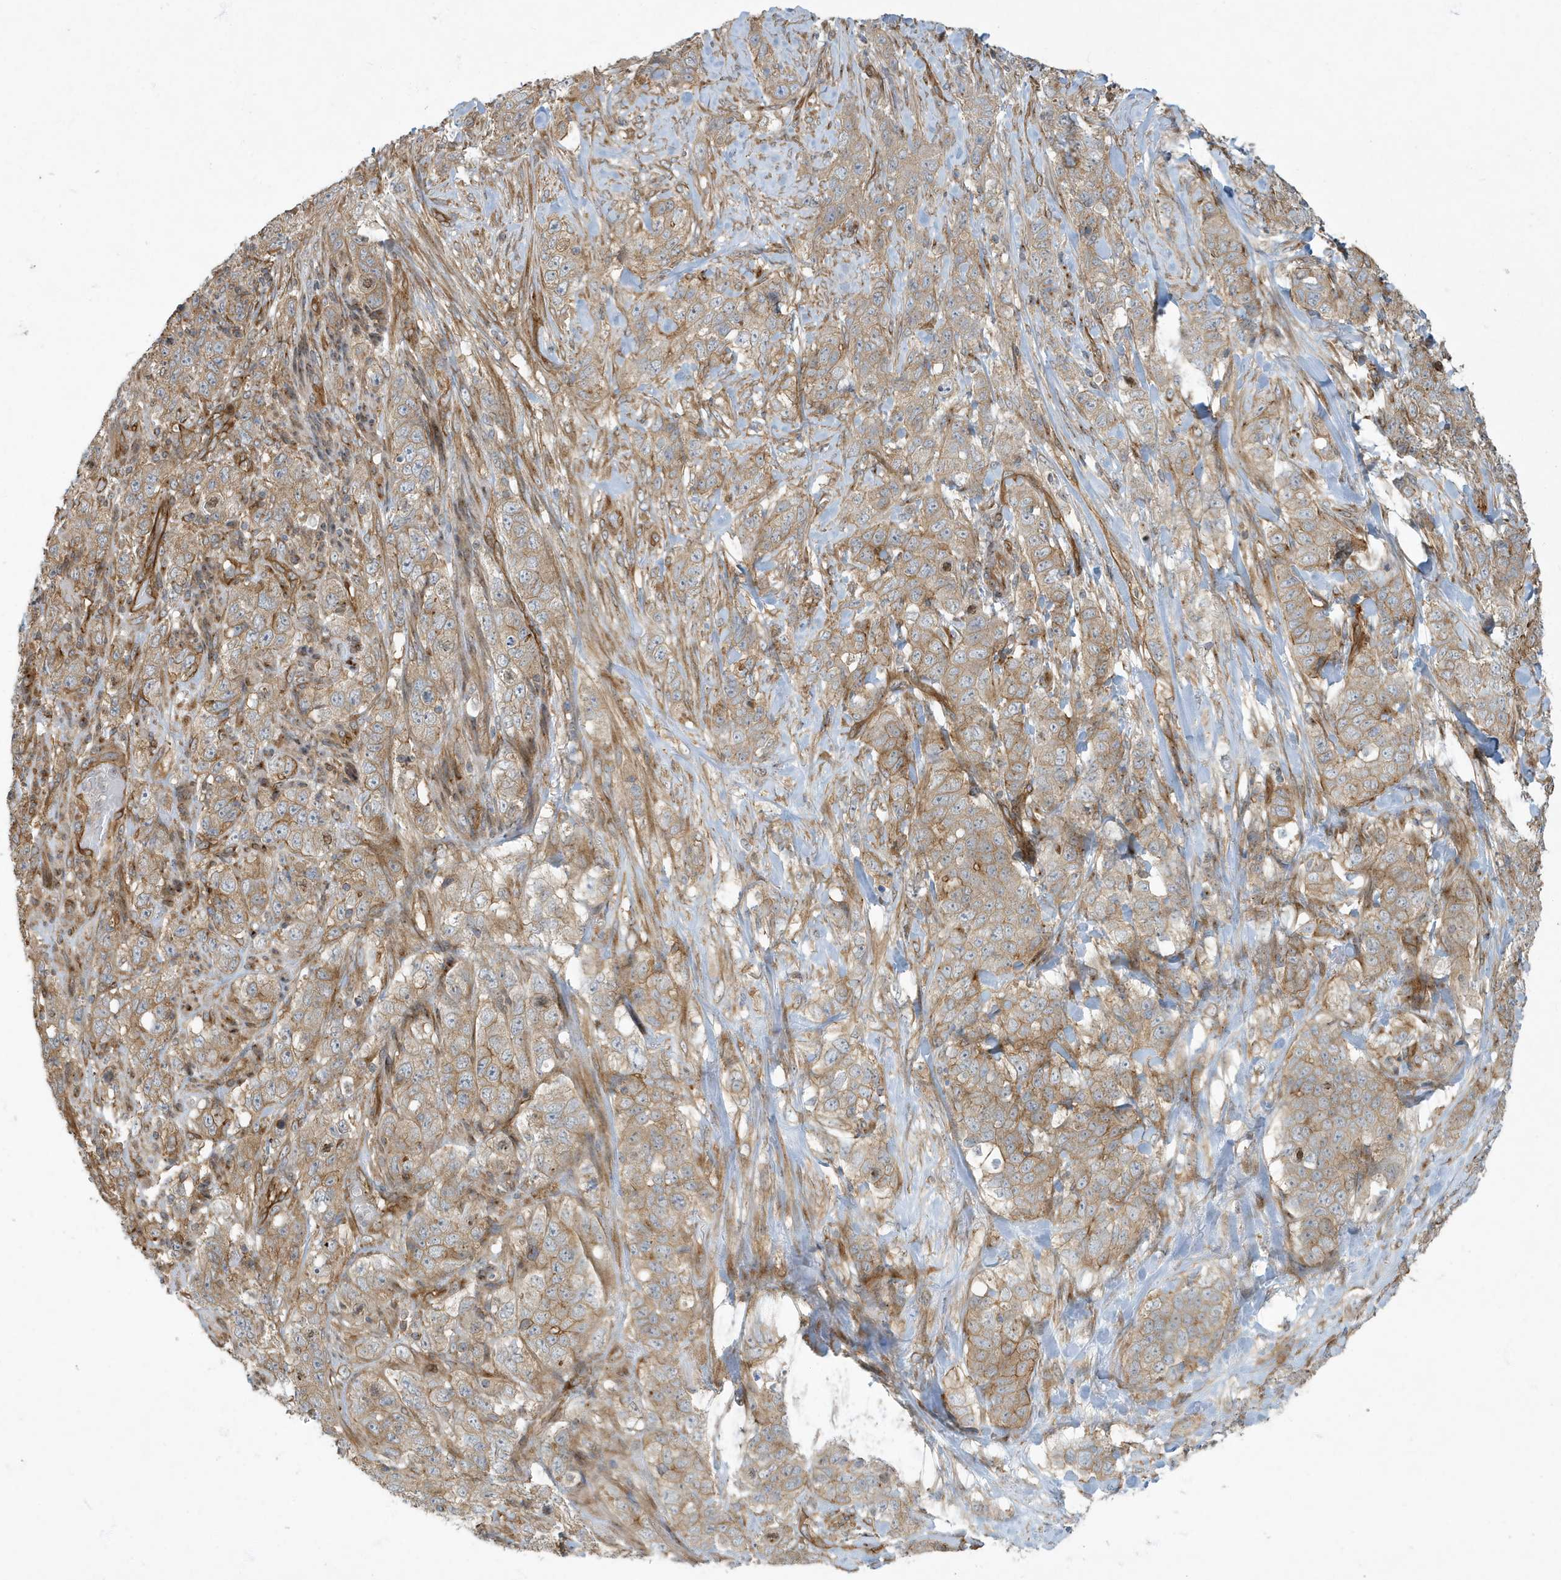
{"staining": {"intensity": "moderate", "quantity": ">75%", "location": "cytoplasmic/membranous"}, "tissue": "stomach cancer", "cell_type": "Tumor cells", "image_type": "cancer", "snomed": [{"axis": "morphology", "description": "Adenocarcinoma, NOS"}, {"axis": "topography", "description": "Stomach"}], "caption": "Human stomach cancer (adenocarcinoma) stained for a protein (brown) shows moderate cytoplasmic/membranous positive expression in approximately >75% of tumor cells.", "gene": "ATP23", "patient": {"sex": "male", "age": 48}}